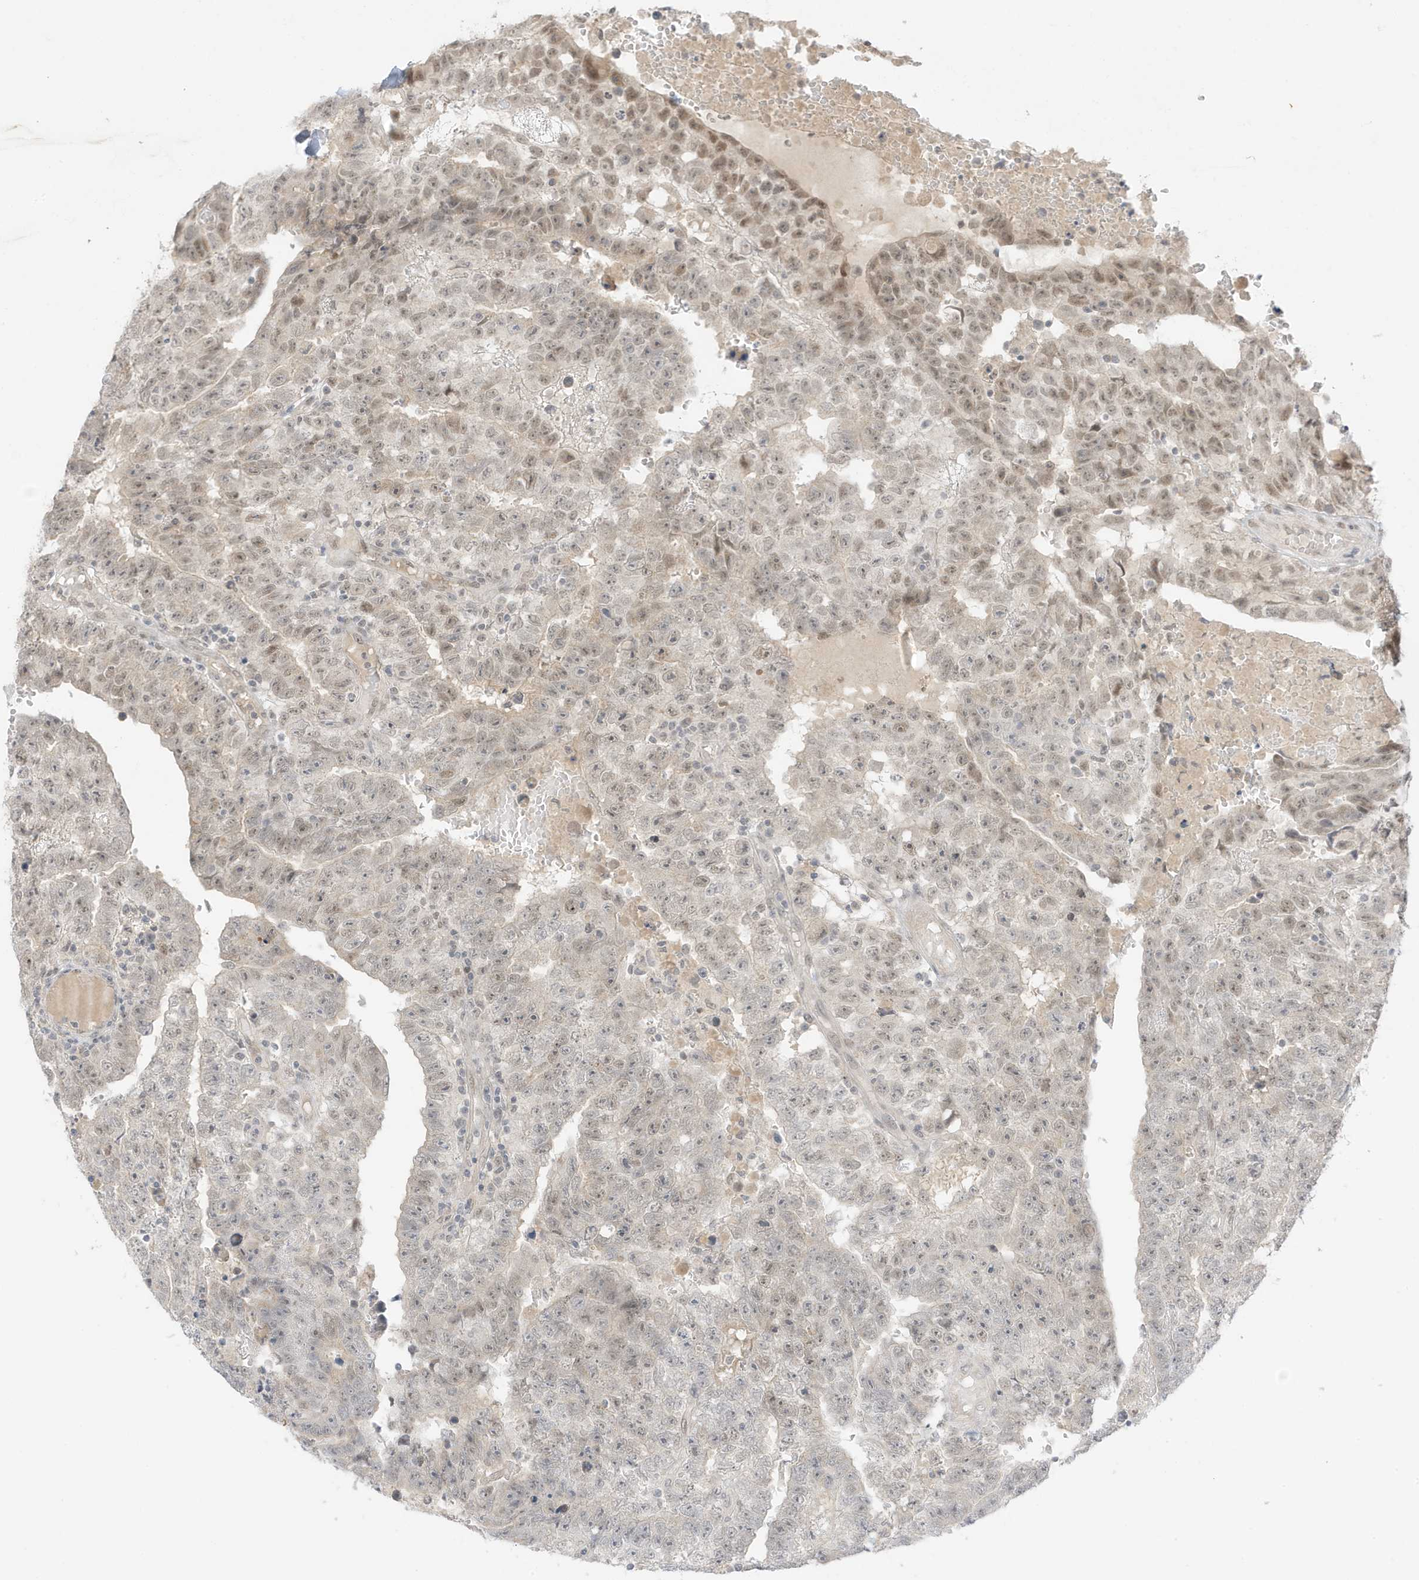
{"staining": {"intensity": "weak", "quantity": "<25%", "location": "nuclear"}, "tissue": "testis cancer", "cell_type": "Tumor cells", "image_type": "cancer", "snomed": [{"axis": "morphology", "description": "Carcinoma, Embryonal, NOS"}, {"axis": "topography", "description": "Testis"}], "caption": "IHC image of testis embryonal carcinoma stained for a protein (brown), which displays no positivity in tumor cells. (Stains: DAB IHC with hematoxylin counter stain, Microscopy: brightfield microscopy at high magnification).", "gene": "MSL3", "patient": {"sex": "male", "age": 25}}